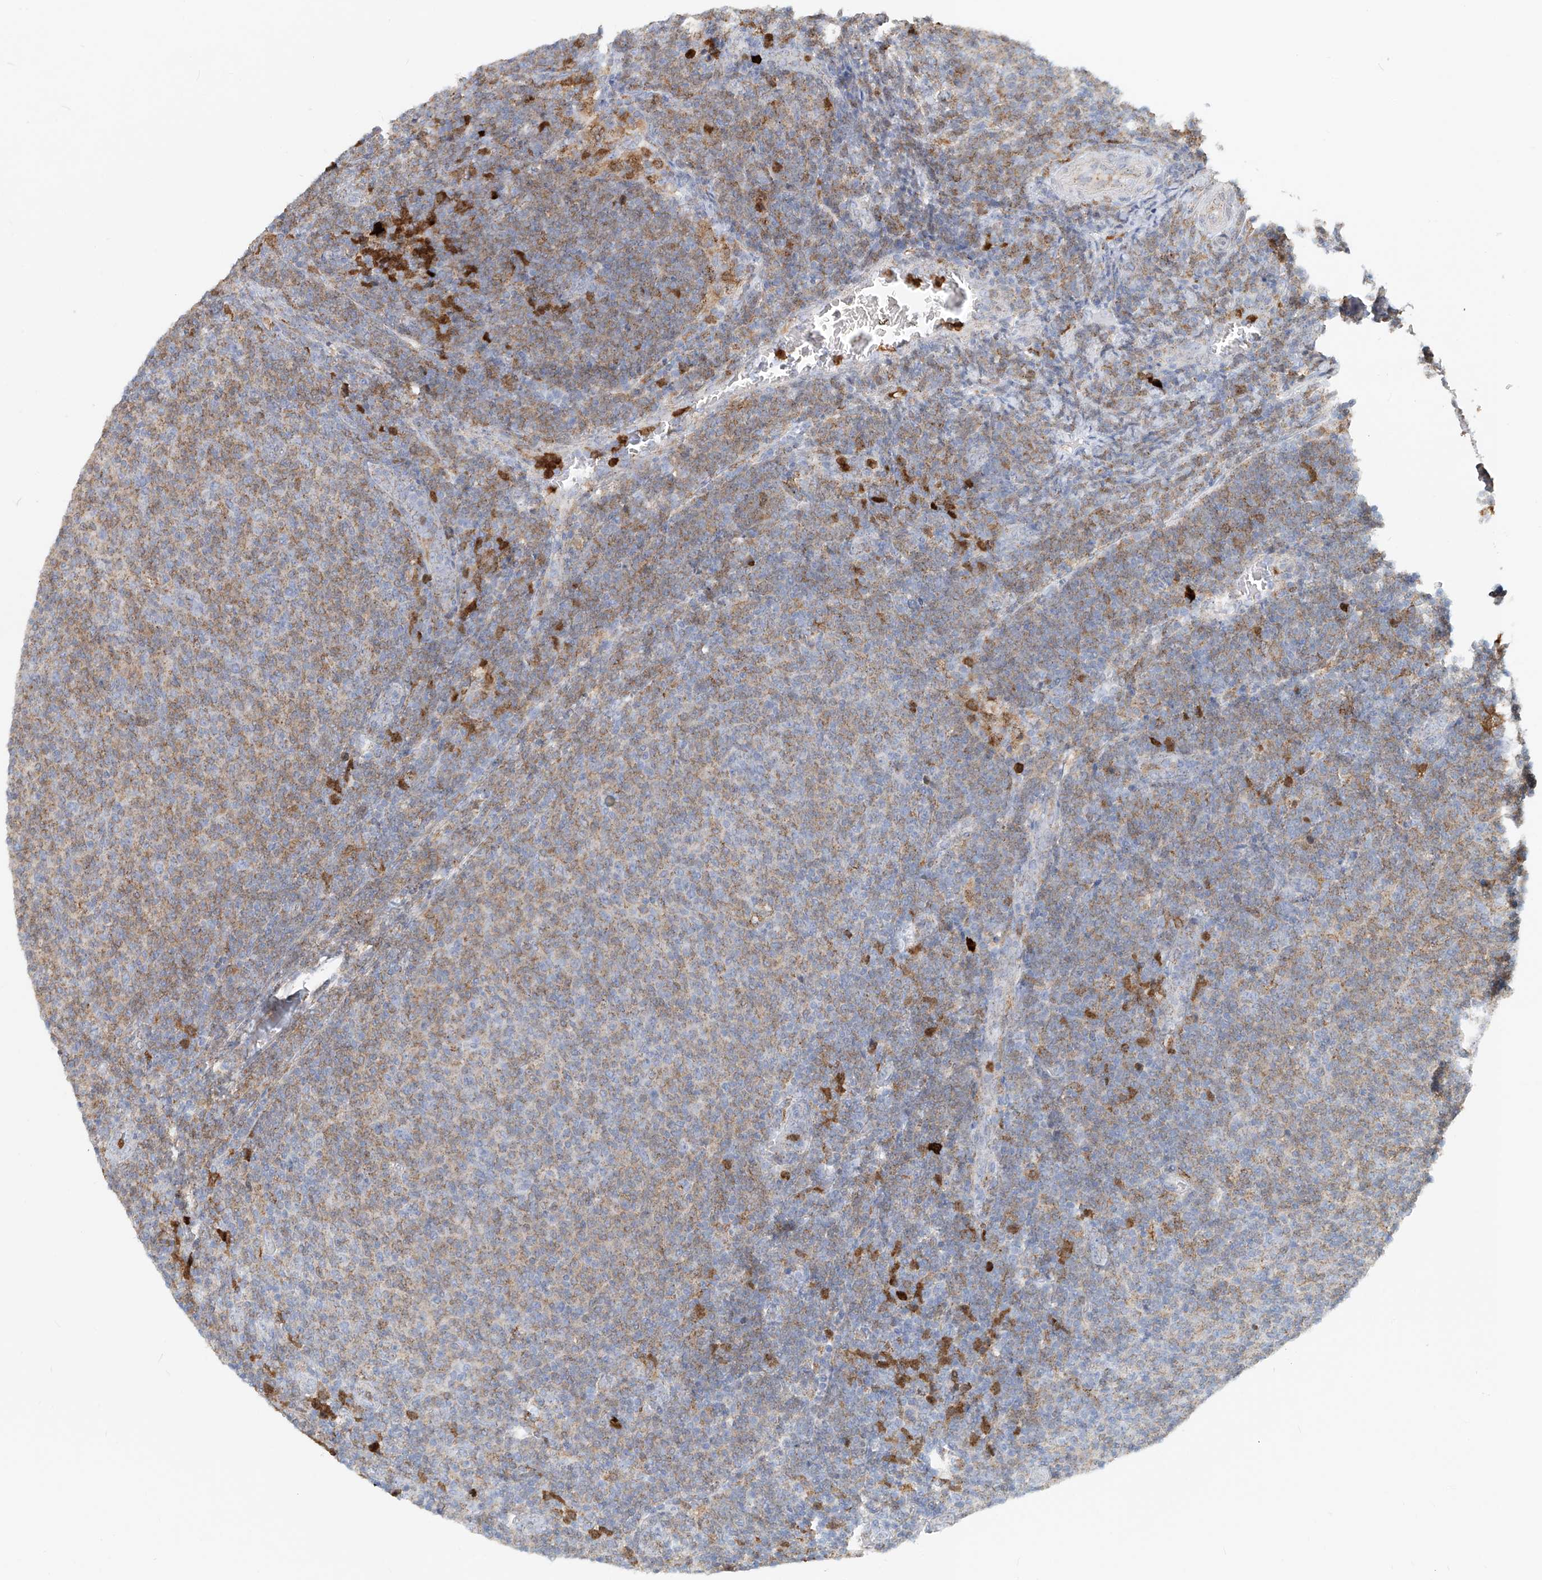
{"staining": {"intensity": "moderate", "quantity": "25%-75%", "location": "cytoplasmic/membranous"}, "tissue": "lymphoma", "cell_type": "Tumor cells", "image_type": "cancer", "snomed": [{"axis": "morphology", "description": "Malignant lymphoma, non-Hodgkin's type, Low grade"}, {"axis": "topography", "description": "Lymph node"}], "caption": "The image demonstrates staining of lymphoma, revealing moderate cytoplasmic/membranous protein staining (brown color) within tumor cells.", "gene": "PTPRA", "patient": {"sex": "male", "age": 66}}